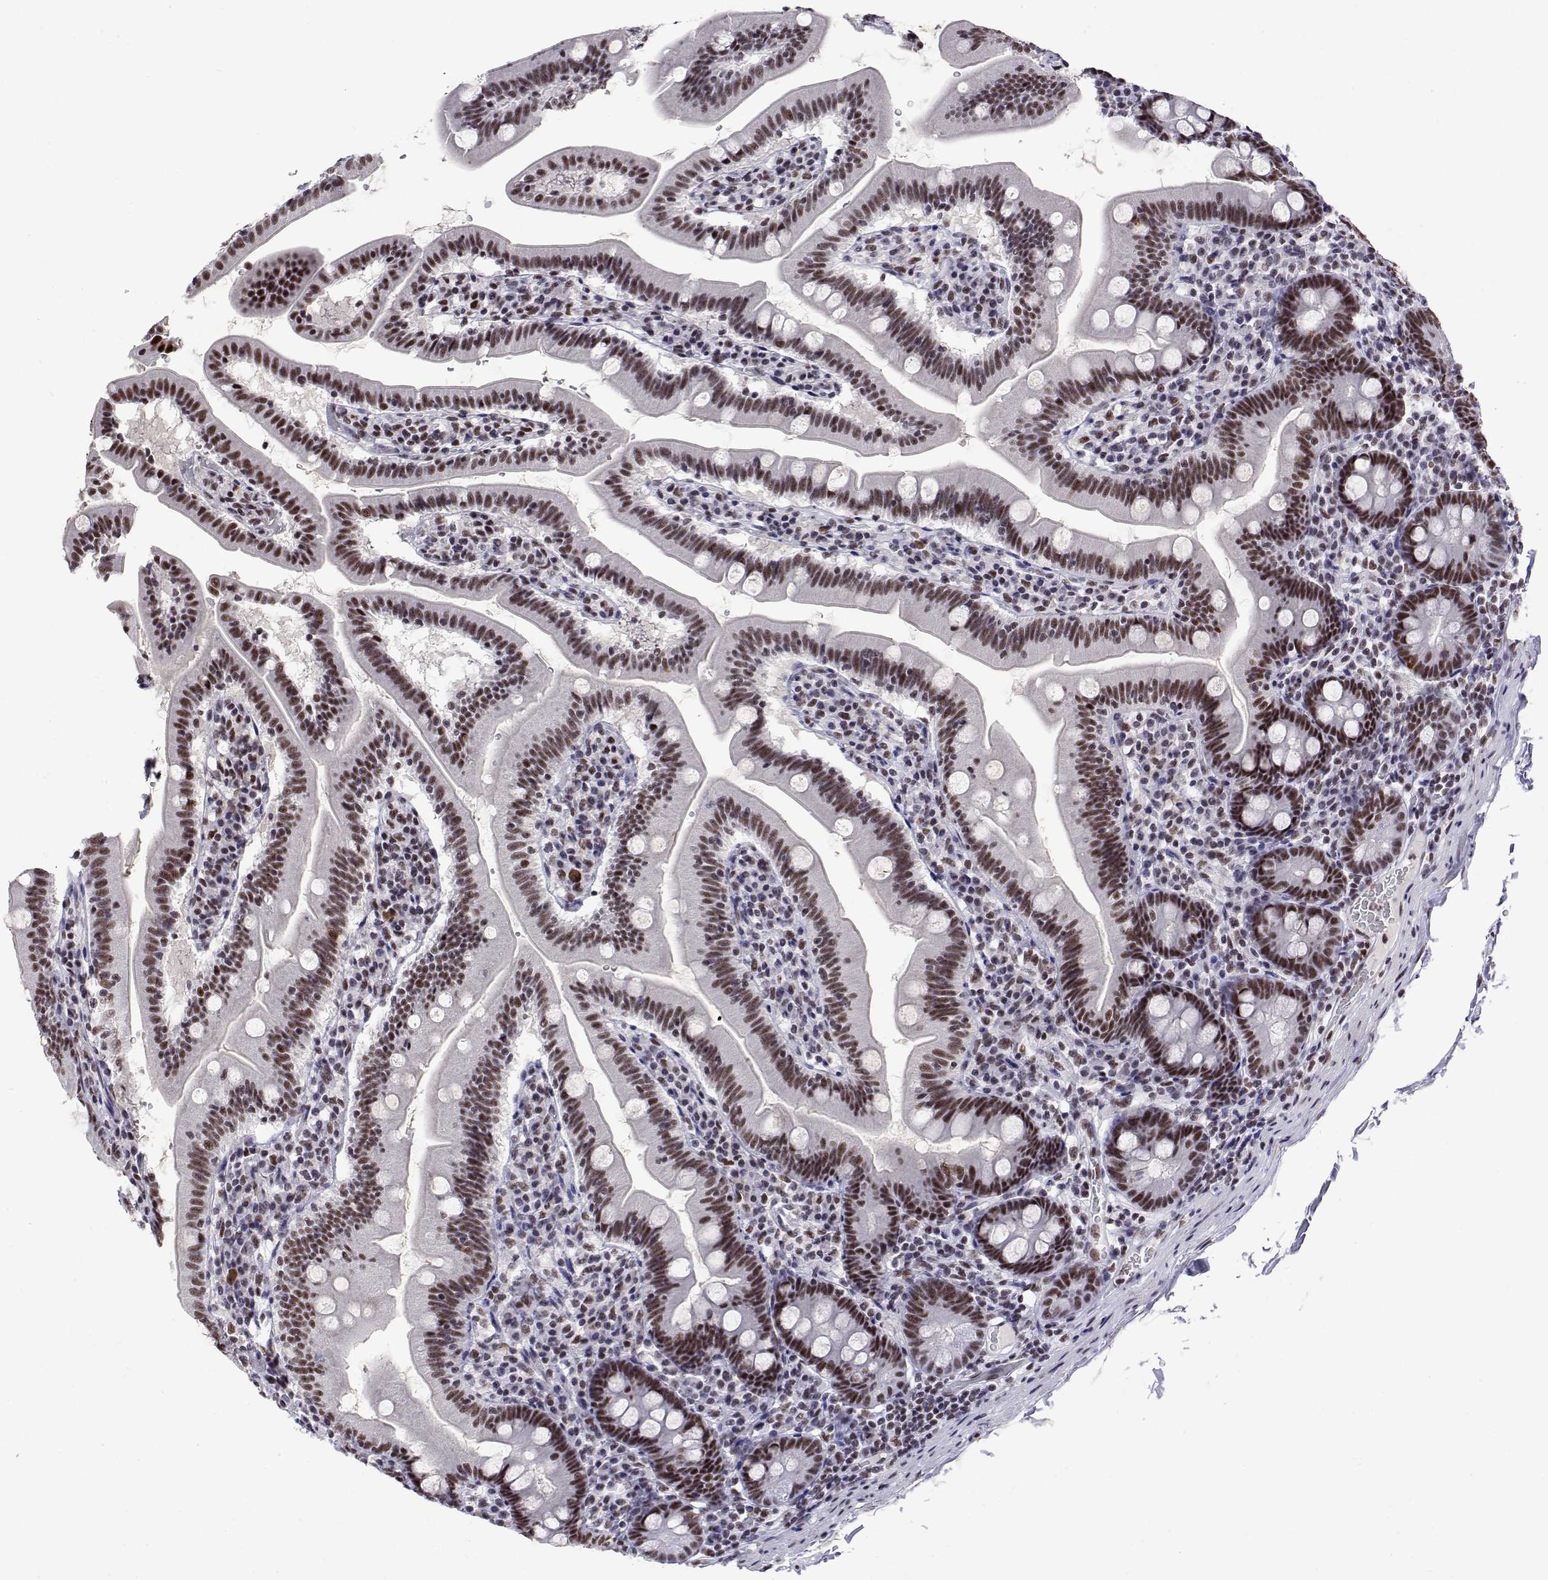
{"staining": {"intensity": "moderate", "quantity": ">75%", "location": "nuclear"}, "tissue": "duodenum", "cell_type": "Glandular cells", "image_type": "normal", "snomed": [{"axis": "morphology", "description": "Normal tissue, NOS"}, {"axis": "topography", "description": "Duodenum"}], "caption": "Protein expression analysis of benign duodenum demonstrates moderate nuclear staining in approximately >75% of glandular cells.", "gene": "POLDIP3", "patient": {"sex": "female", "age": 67}}